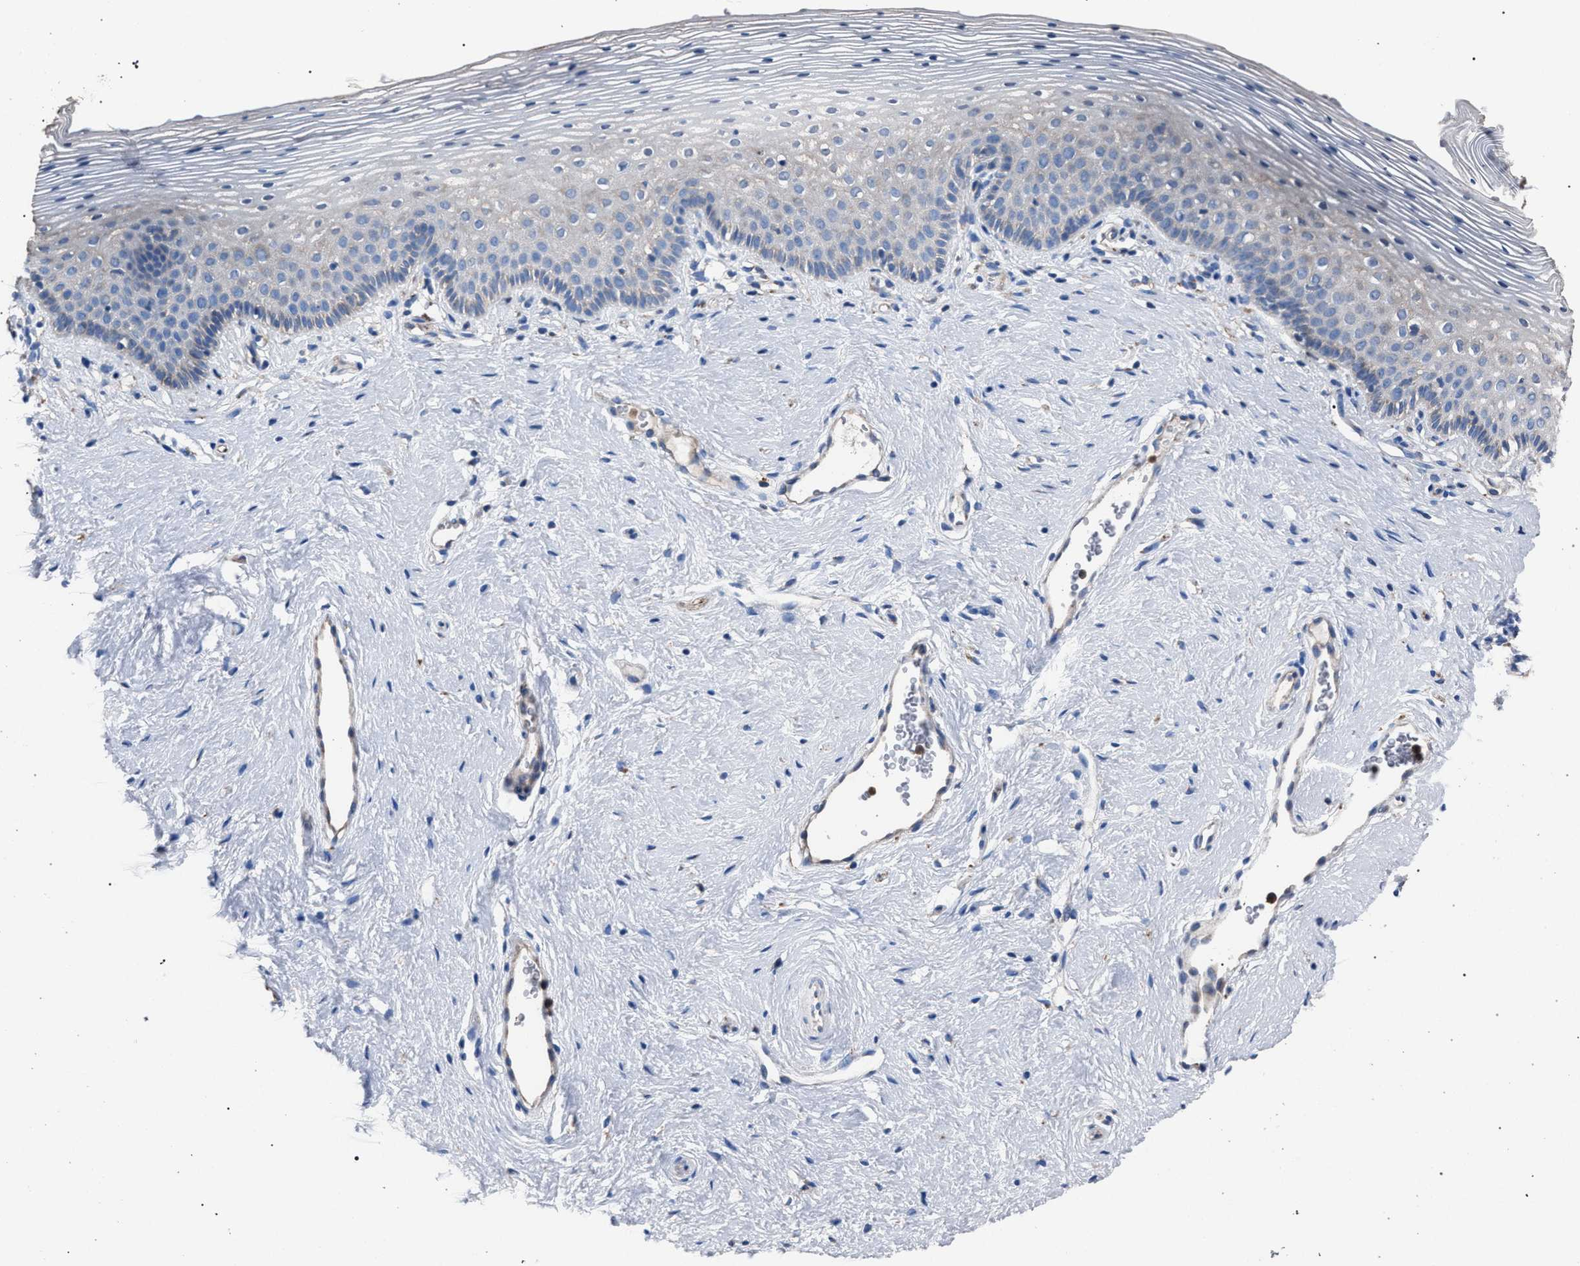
{"staining": {"intensity": "negative", "quantity": "none", "location": "none"}, "tissue": "vagina", "cell_type": "Squamous epithelial cells", "image_type": "normal", "snomed": [{"axis": "morphology", "description": "Normal tissue, NOS"}, {"axis": "topography", "description": "Vagina"}], "caption": "The micrograph exhibits no staining of squamous epithelial cells in normal vagina.", "gene": "ATP6V0A1", "patient": {"sex": "female", "age": 32}}